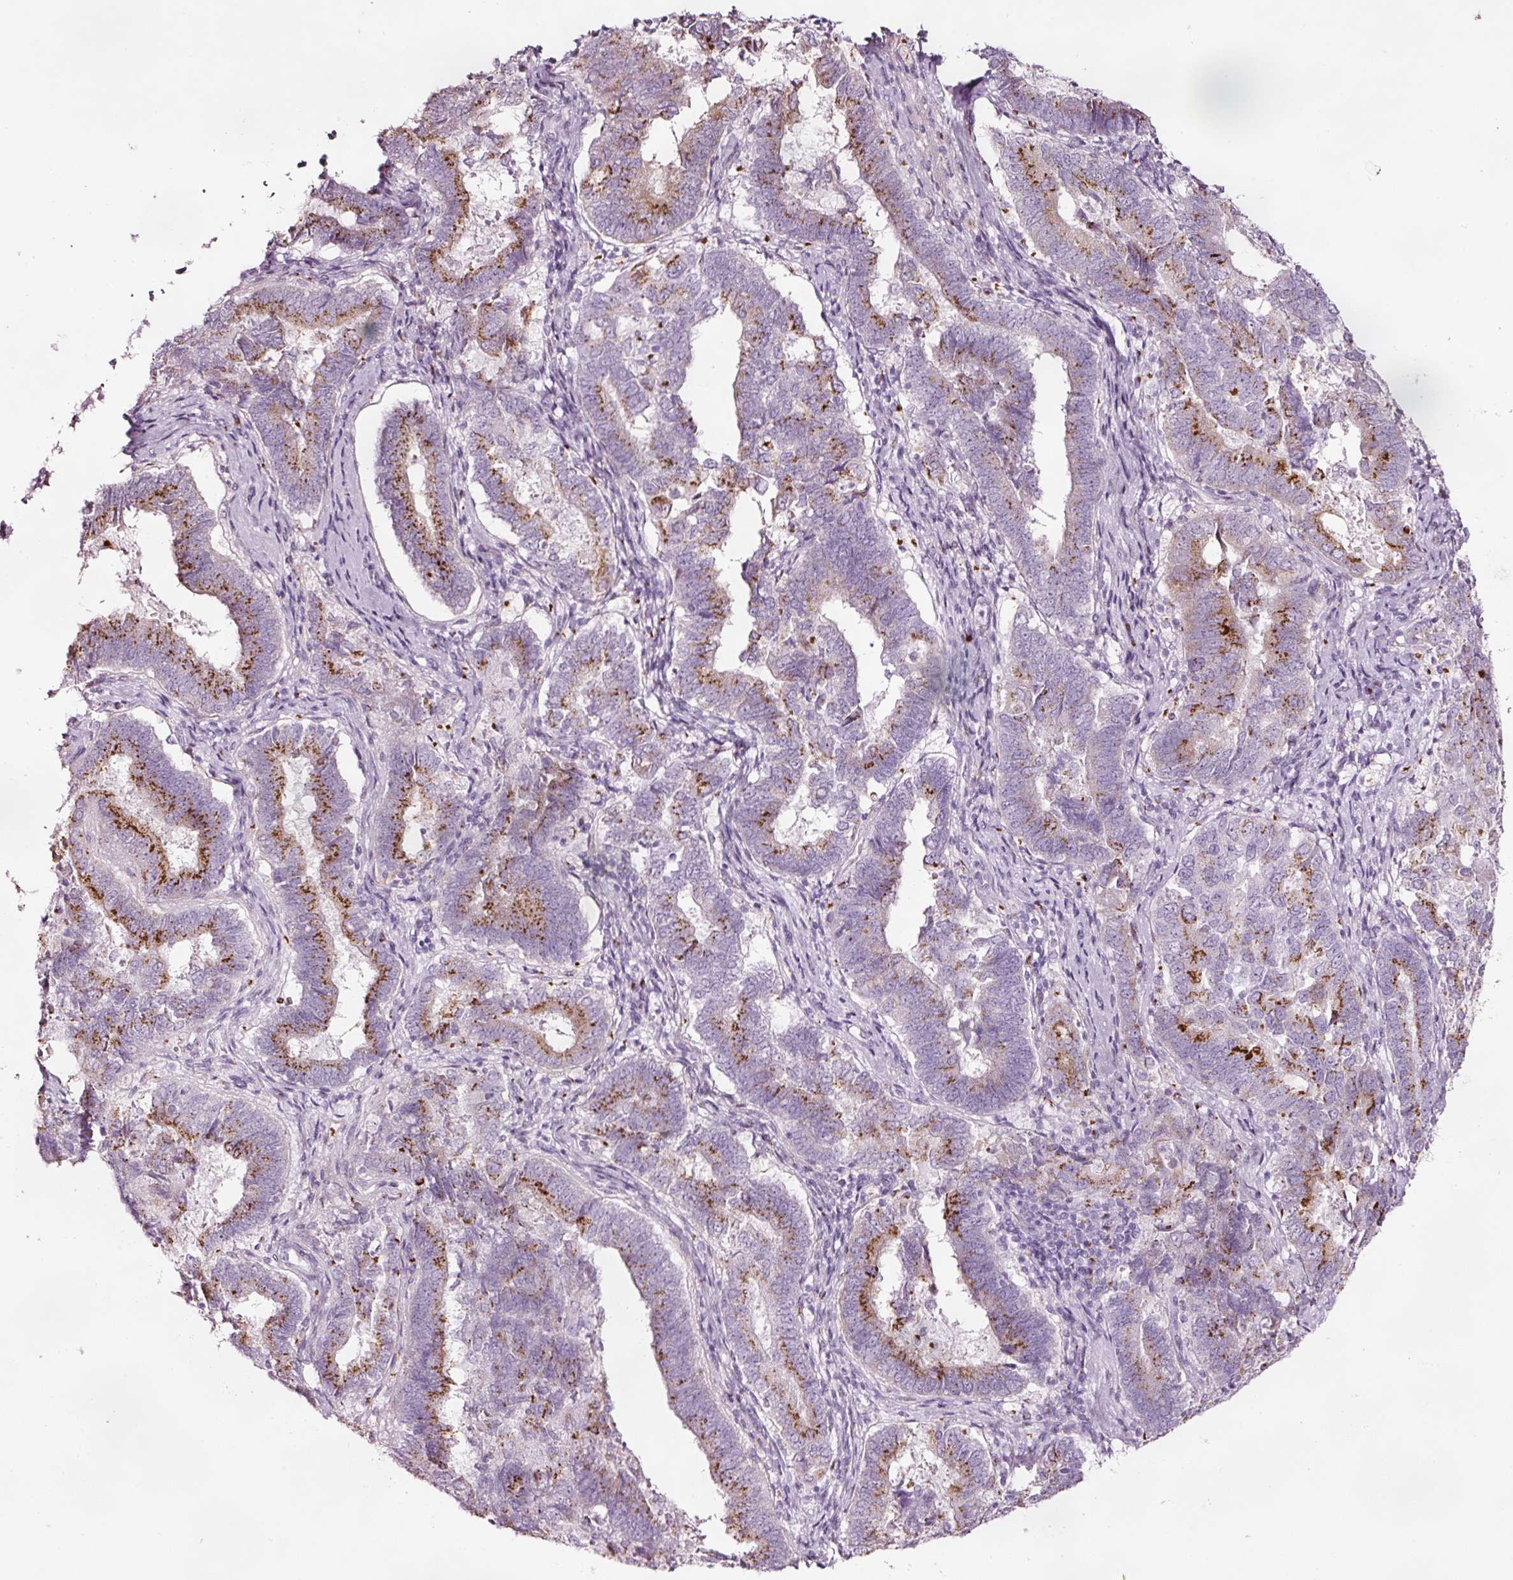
{"staining": {"intensity": "moderate", "quantity": "25%-75%", "location": "cytoplasmic/membranous"}, "tissue": "endometrial cancer", "cell_type": "Tumor cells", "image_type": "cancer", "snomed": [{"axis": "morphology", "description": "Adenocarcinoma, NOS"}, {"axis": "topography", "description": "Endometrium"}], "caption": "Endometrial cancer (adenocarcinoma) stained with immunohistochemistry demonstrates moderate cytoplasmic/membranous staining in approximately 25%-75% of tumor cells. (Brightfield microscopy of DAB IHC at high magnification).", "gene": "SDF4", "patient": {"sex": "female", "age": 72}}